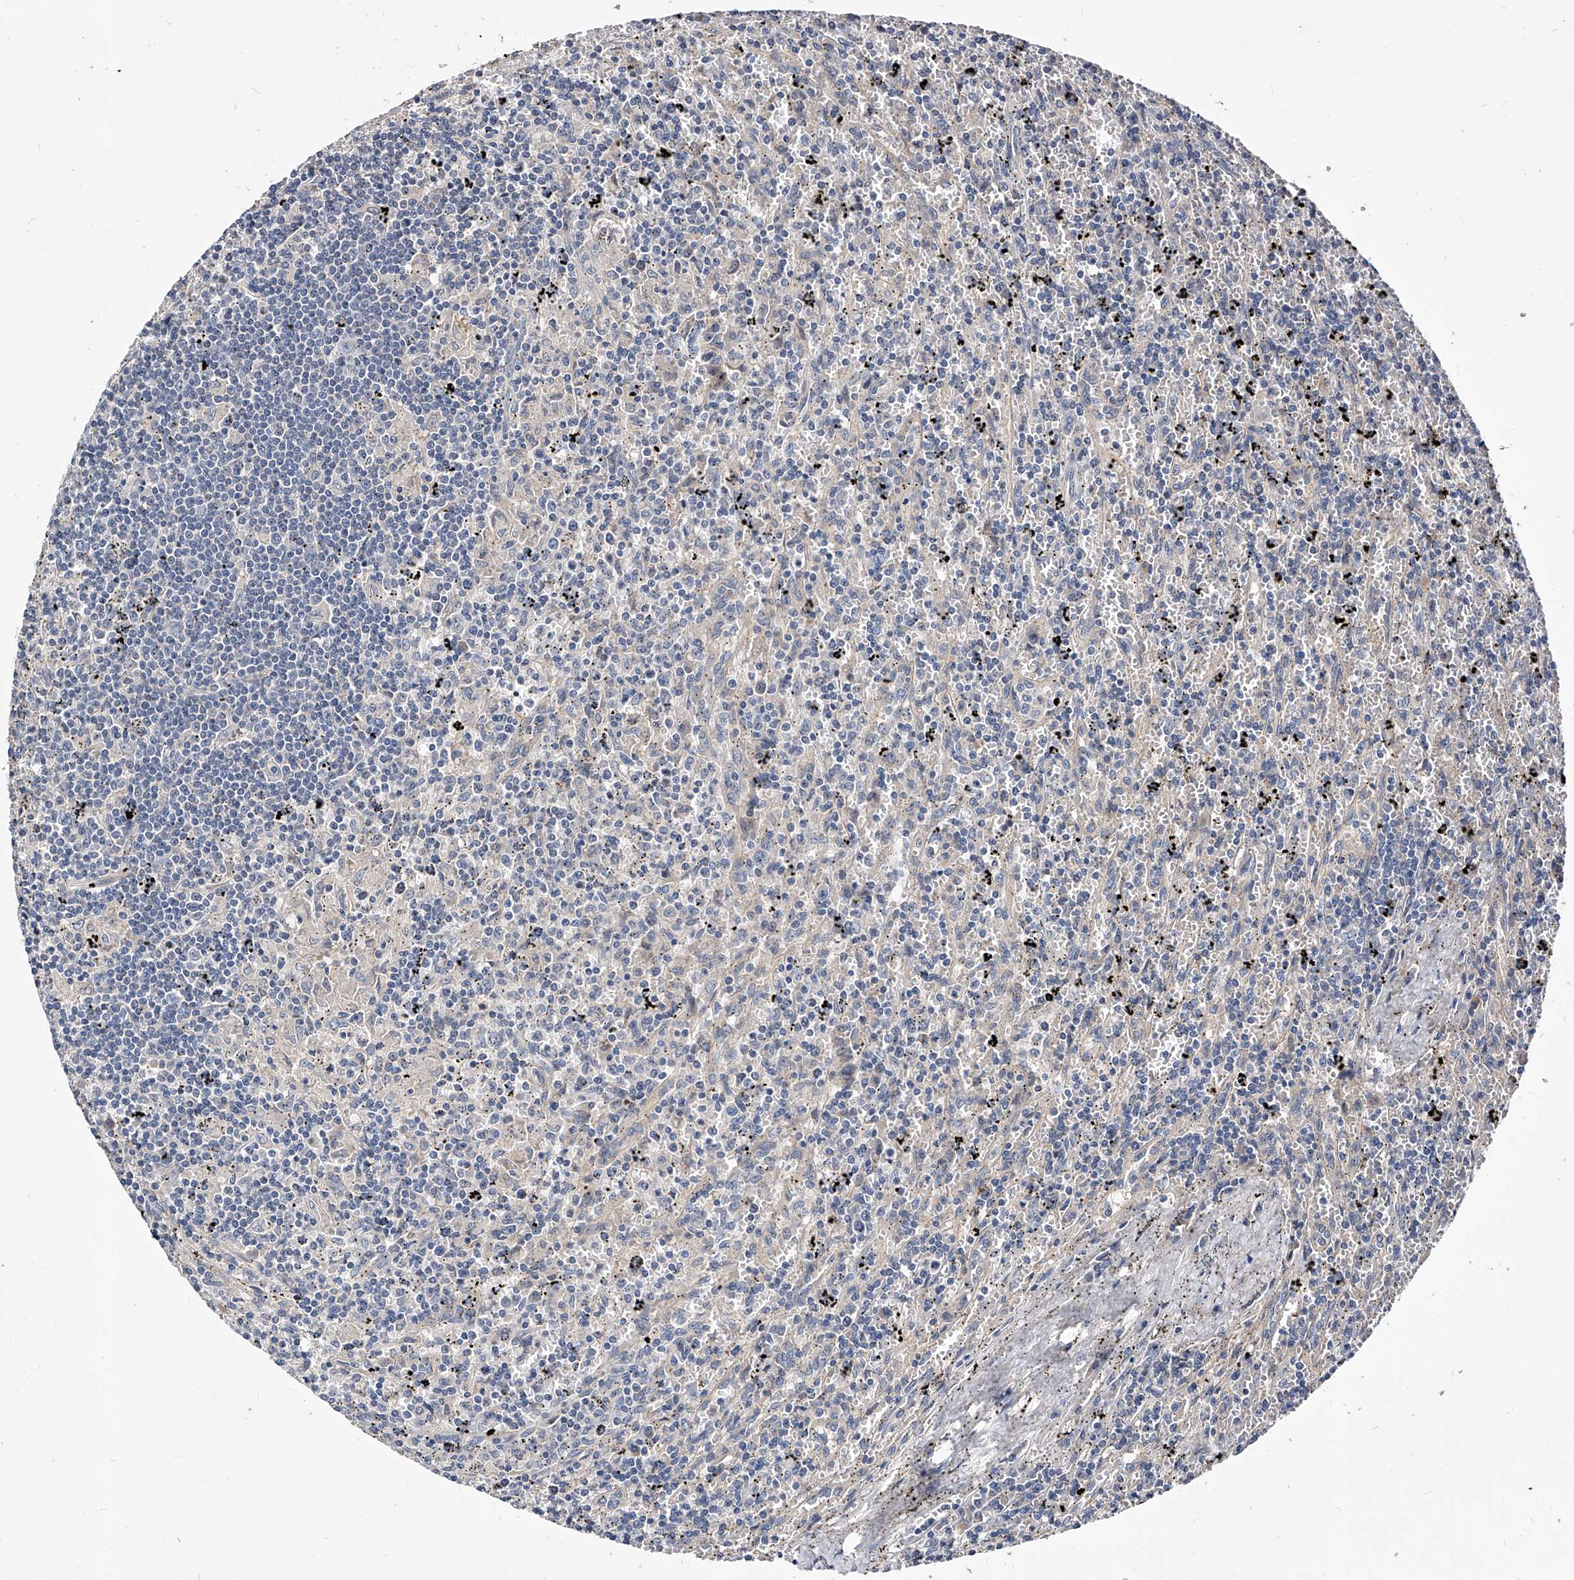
{"staining": {"intensity": "negative", "quantity": "none", "location": "none"}, "tissue": "lymphoma", "cell_type": "Tumor cells", "image_type": "cancer", "snomed": [{"axis": "morphology", "description": "Malignant lymphoma, non-Hodgkin's type, Low grade"}, {"axis": "topography", "description": "Spleen"}], "caption": "The histopathology image demonstrates no staining of tumor cells in malignant lymphoma, non-Hodgkin's type (low-grade).", "gene": "ARL4C", "patient": {"sex": "male", "age": 76}}